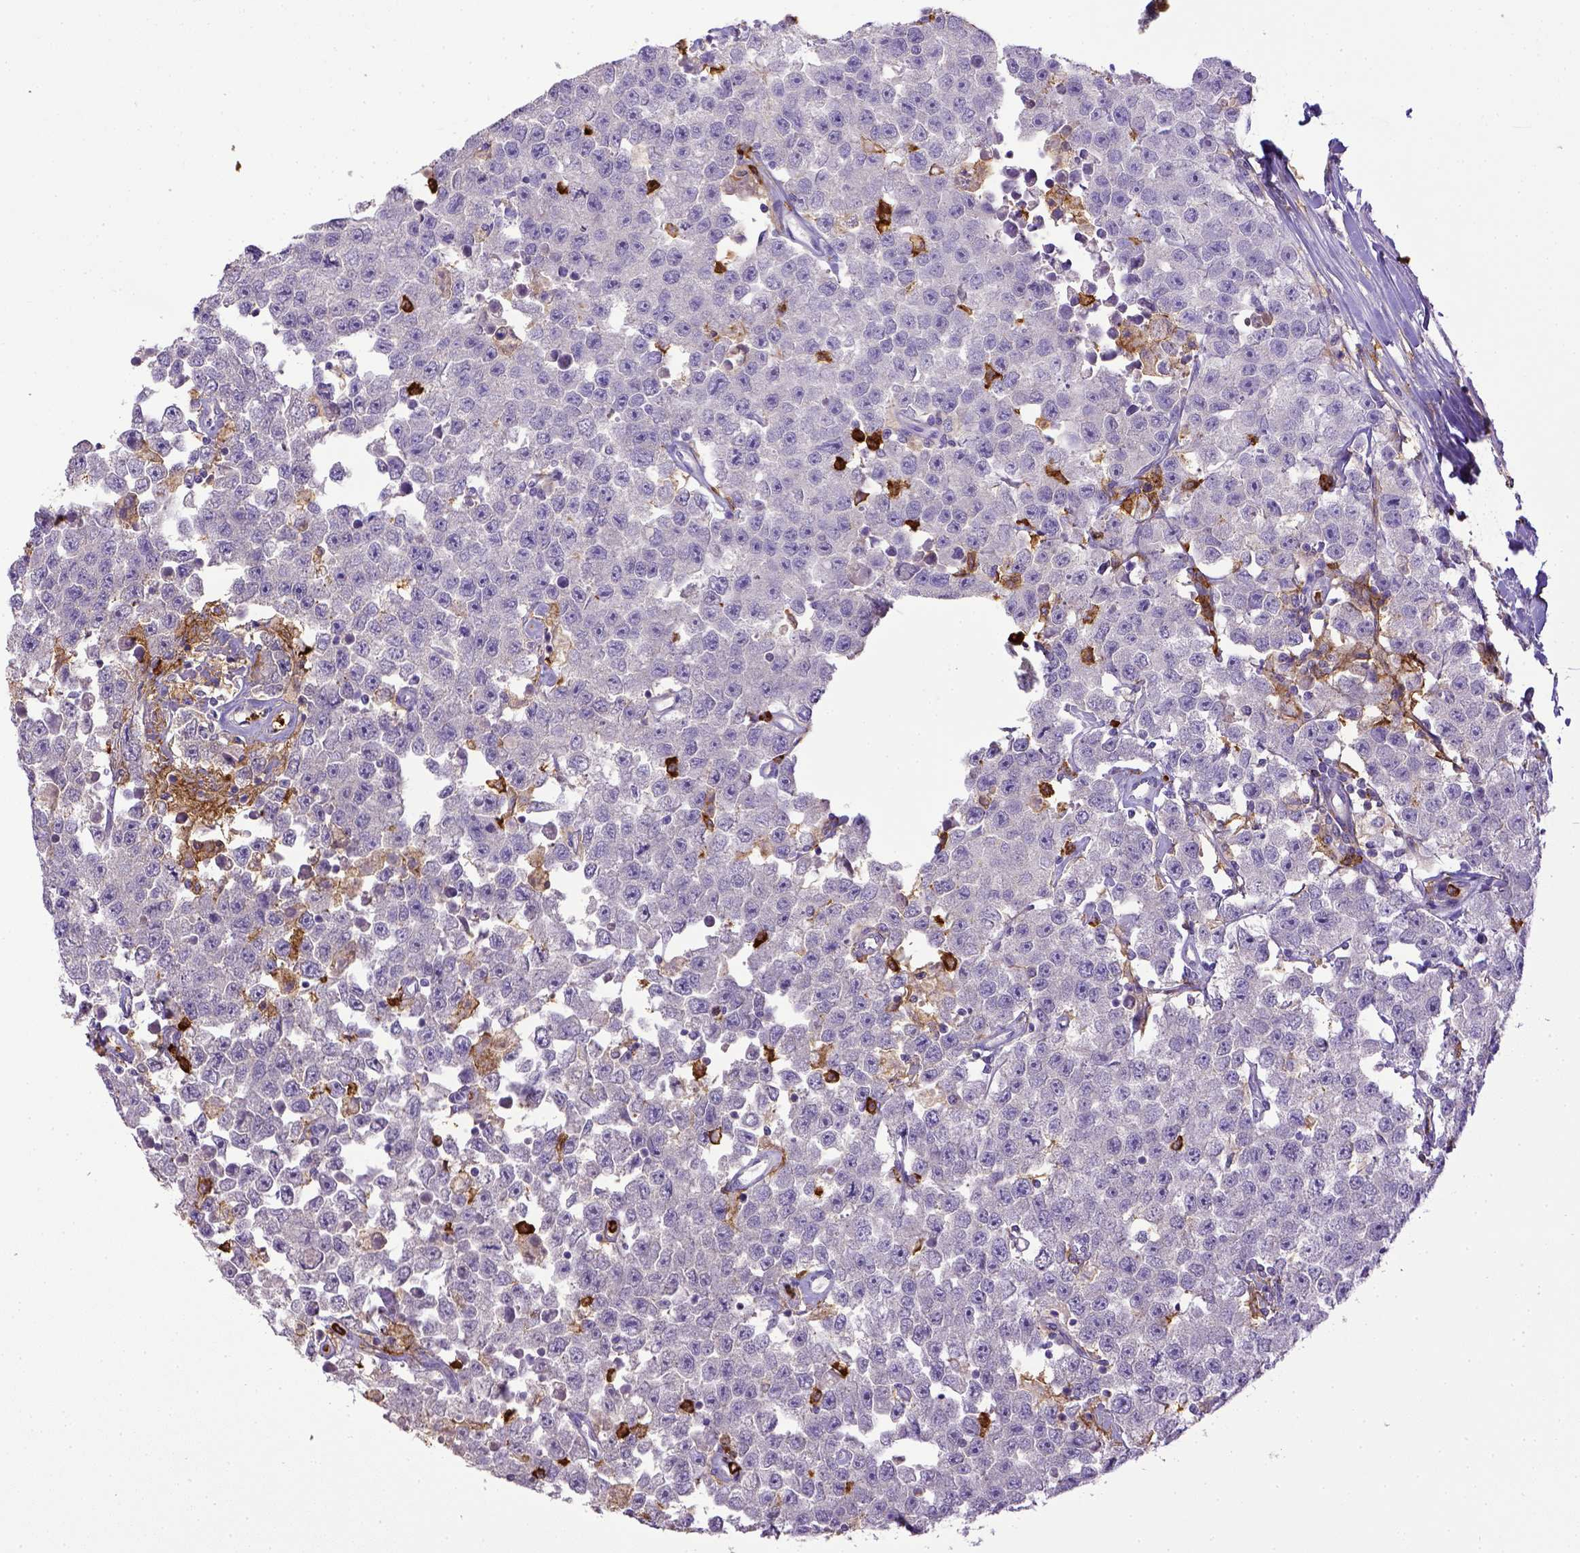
{"staining": {"intensity": "negative", "quantity": "none", "location": "none"}, "tissue": "testis cancer", "cell_type": "Tumor cells", "image_type": "cancer", "snomed": [{"axis": "morphology", "description": "Seminoma, NOS"}, {"axis": "topography", "description": "Testis"}], "caption": "Immunohistochemical staining of testis cancer displays no significant positivity in tumor cells. (DAB (3,3'-diaminobenzidine) immunohistochemistry (IHC), high magnification).", "gene": "ITGAM", "patient": {"sex": "male", "age": 52}}